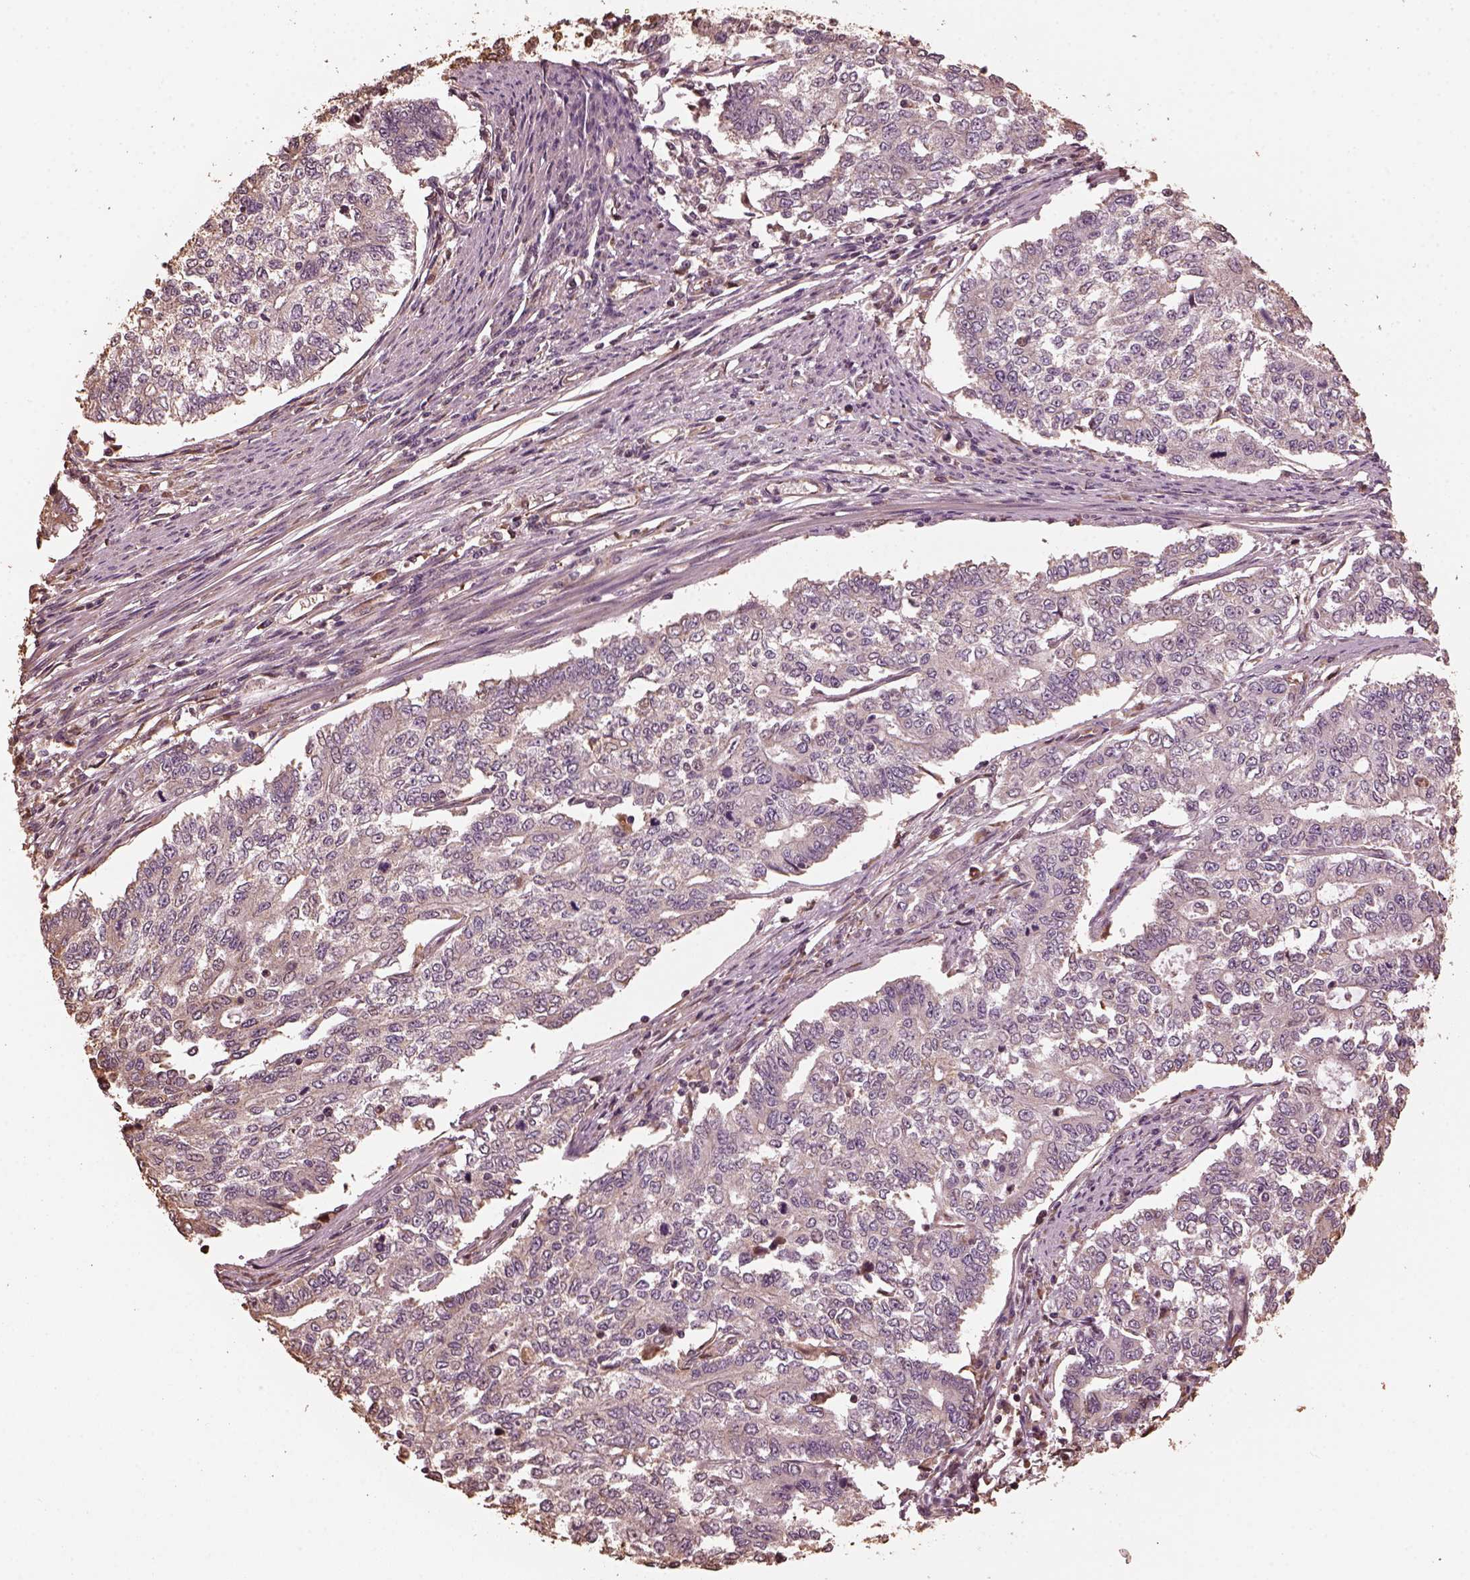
{"staining": {"intensity": "negative", "quantity": "none", "location": "none"}, "tissue": "endometrial cancer", "cell_type": "Tumor cells", "image_type": "cancer", "snomed": [{"axis": "morphology", "description": "Adenocarcinoma, NOS"}, {"axis": "topography", "description": "Uterus"}], "caption": "Immunohistochemical staining of adenocarcinoma (endometrial) reveals no significant expression in tumor cells. (Brightfield microscopy of DAB (3,3'-diaminobenzidine) immunohistochemistry (IHC) at high magnification).", "gene": "GTPBP1", "patient": {"sex": "female", "age": 59}}